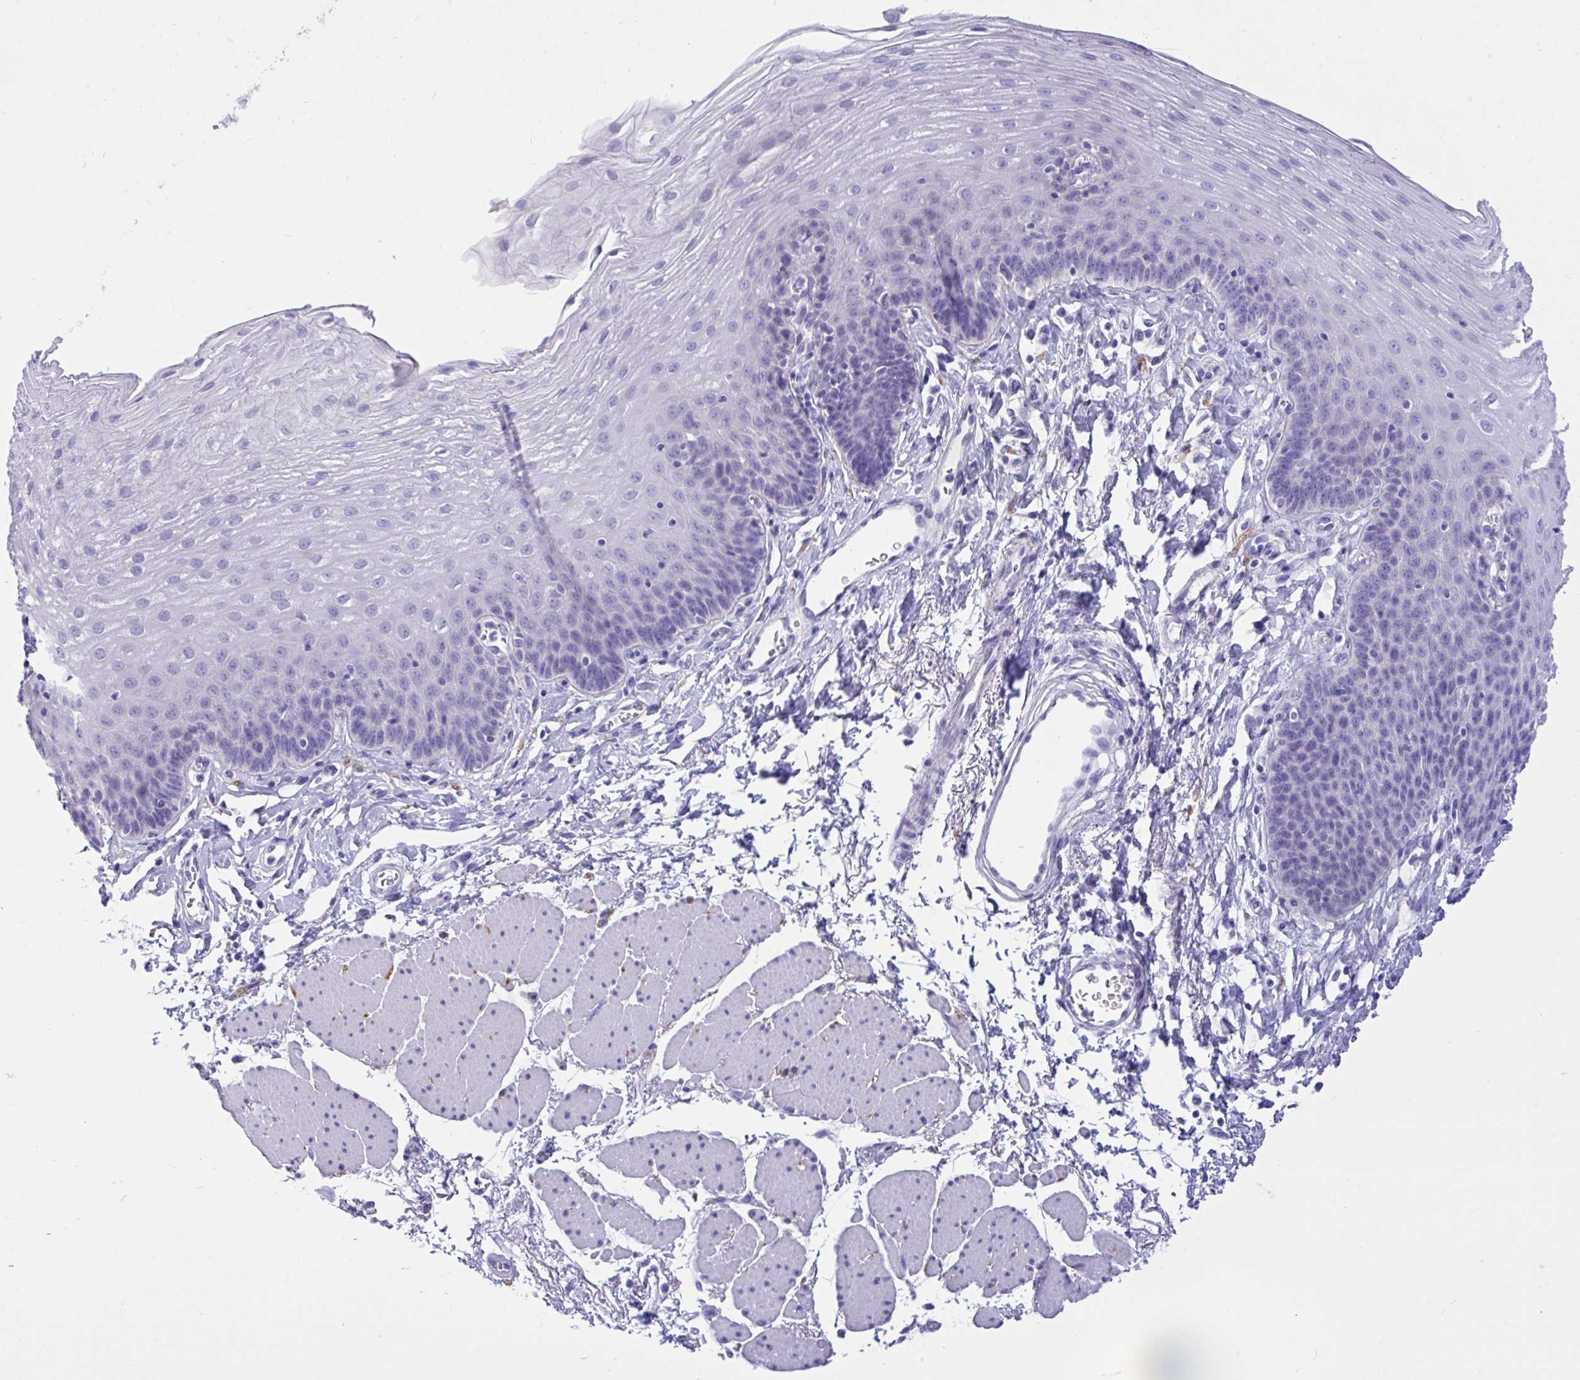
{"staining": {"intensity": "negative", "quantity": "none", "location": "none"}, "tissue": "esophagus", "cell_type": "Squamous epithelial cells", "image_type": "normal", "snomed": [{"axis": "morphology", "description": "Normal tissue, NOS"}, {"axis": "topography", "description": "Esophagus"}], "caption": "IHC of benign human esophagus exhibits no positivity in squamous epithelial cells.", "gene": "MON1A", "patient": {"sex": "female", "age": 81}}